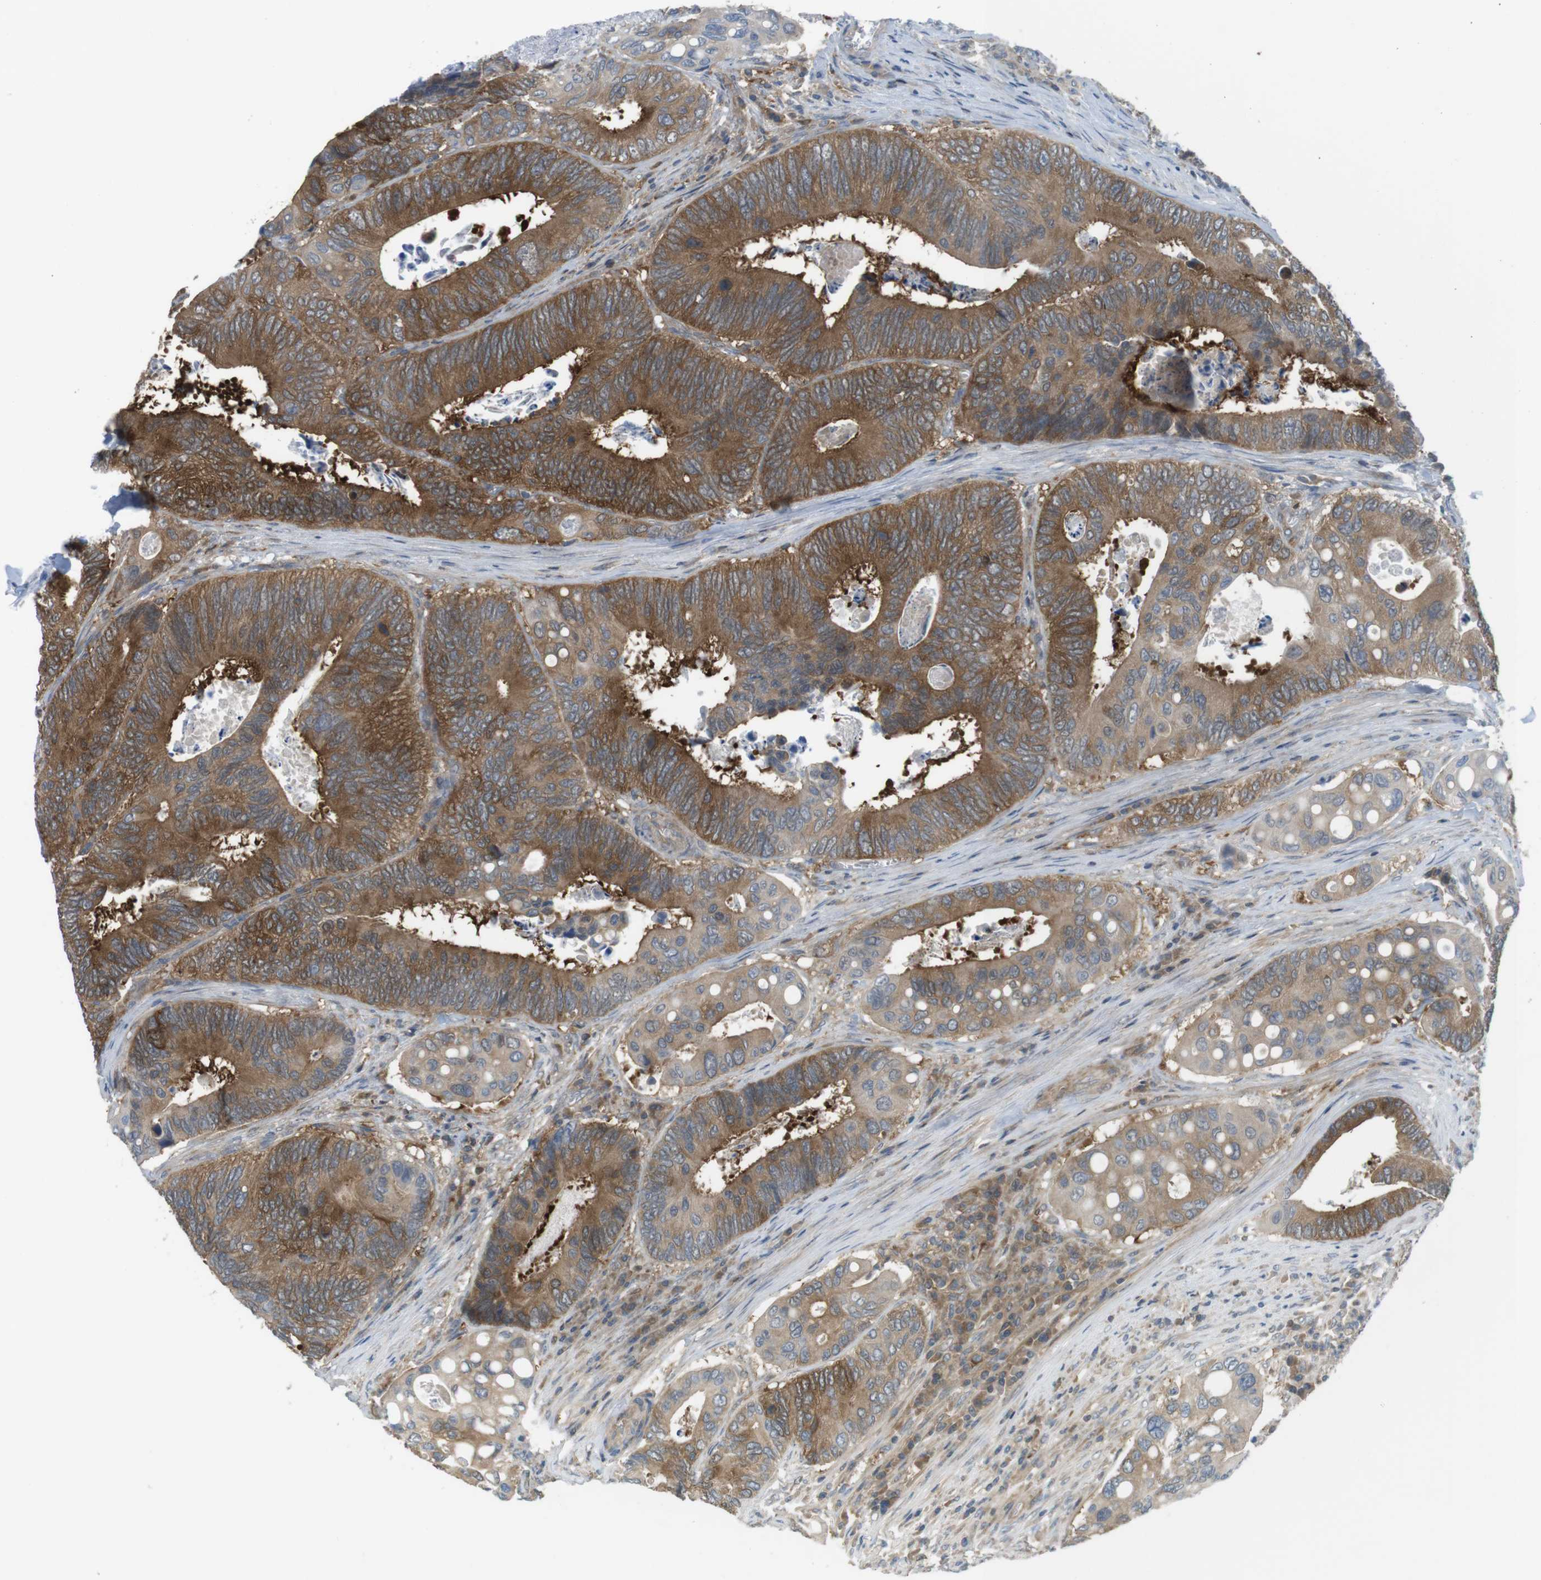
{"staining": {"intensity": "moderate", "quantity": ">75%", "location": "cytoplasmic/membranous"}, "tissue": "colorectal cancer", "cell_type": "Tumor cells", "image_type": "cancer", "snomed": [{"axis": "morphology", "description": "Inflammation, NOS"}, {"axis": "morphology", "description": "Adenocarcinoma, NOS"}, {"axis": "topography", "description": "Colon"}], "caption": "Immunohistochemistry histopathology image of neoplastic tissue: colorectal cancer stained using IHC shows medium levels of moderate protein expression localized specifically in the cytoplasmic/membranous of tumor cells, appearing as a cytoplasmic/membranous brown color.", "gene": "MTHFD1", "patient": {"sex": "male", "age": 72}}